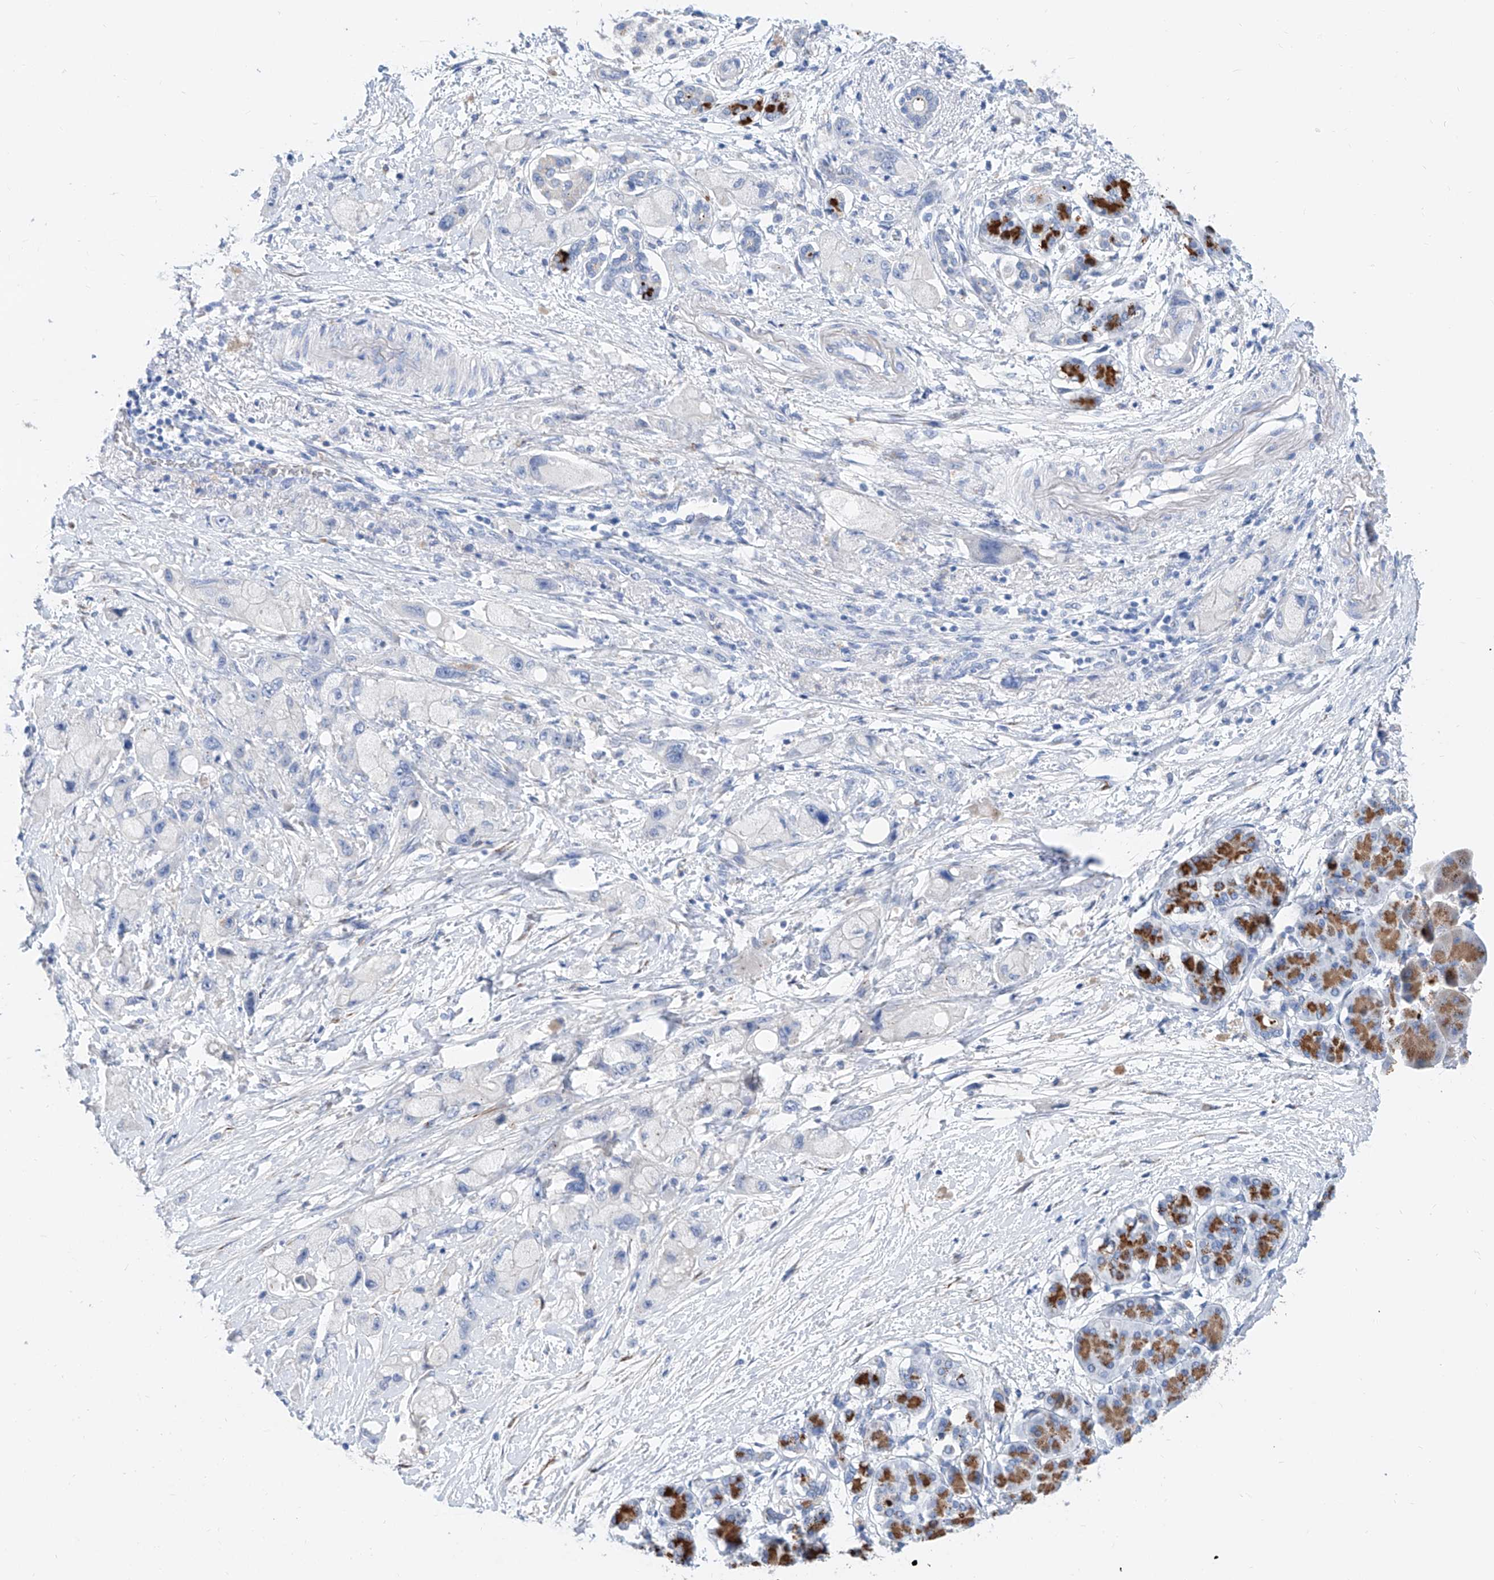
{"staining": {"intensity": "negative", "quantity": "none", "location": "none"}, "tissue": "pancreatic cancer", "cell_type": "Tumor cells", "image_type": "cancer", "snomed": [{"axis": "morphology", "description": "Normal tissue, NOS"}, {"axis": "morphology", "description": "Adenocarcinoma, NOS"}, {"axis": "topography", "description": "Pancreas"}], "caption": "Immunohistochemical staining of pancreatic cancer (adenocarcinoma) reveals no significant positivity in tumor cells.", "gene": "SLC25A29", "patient": {"sex": "female", "age": 68}}